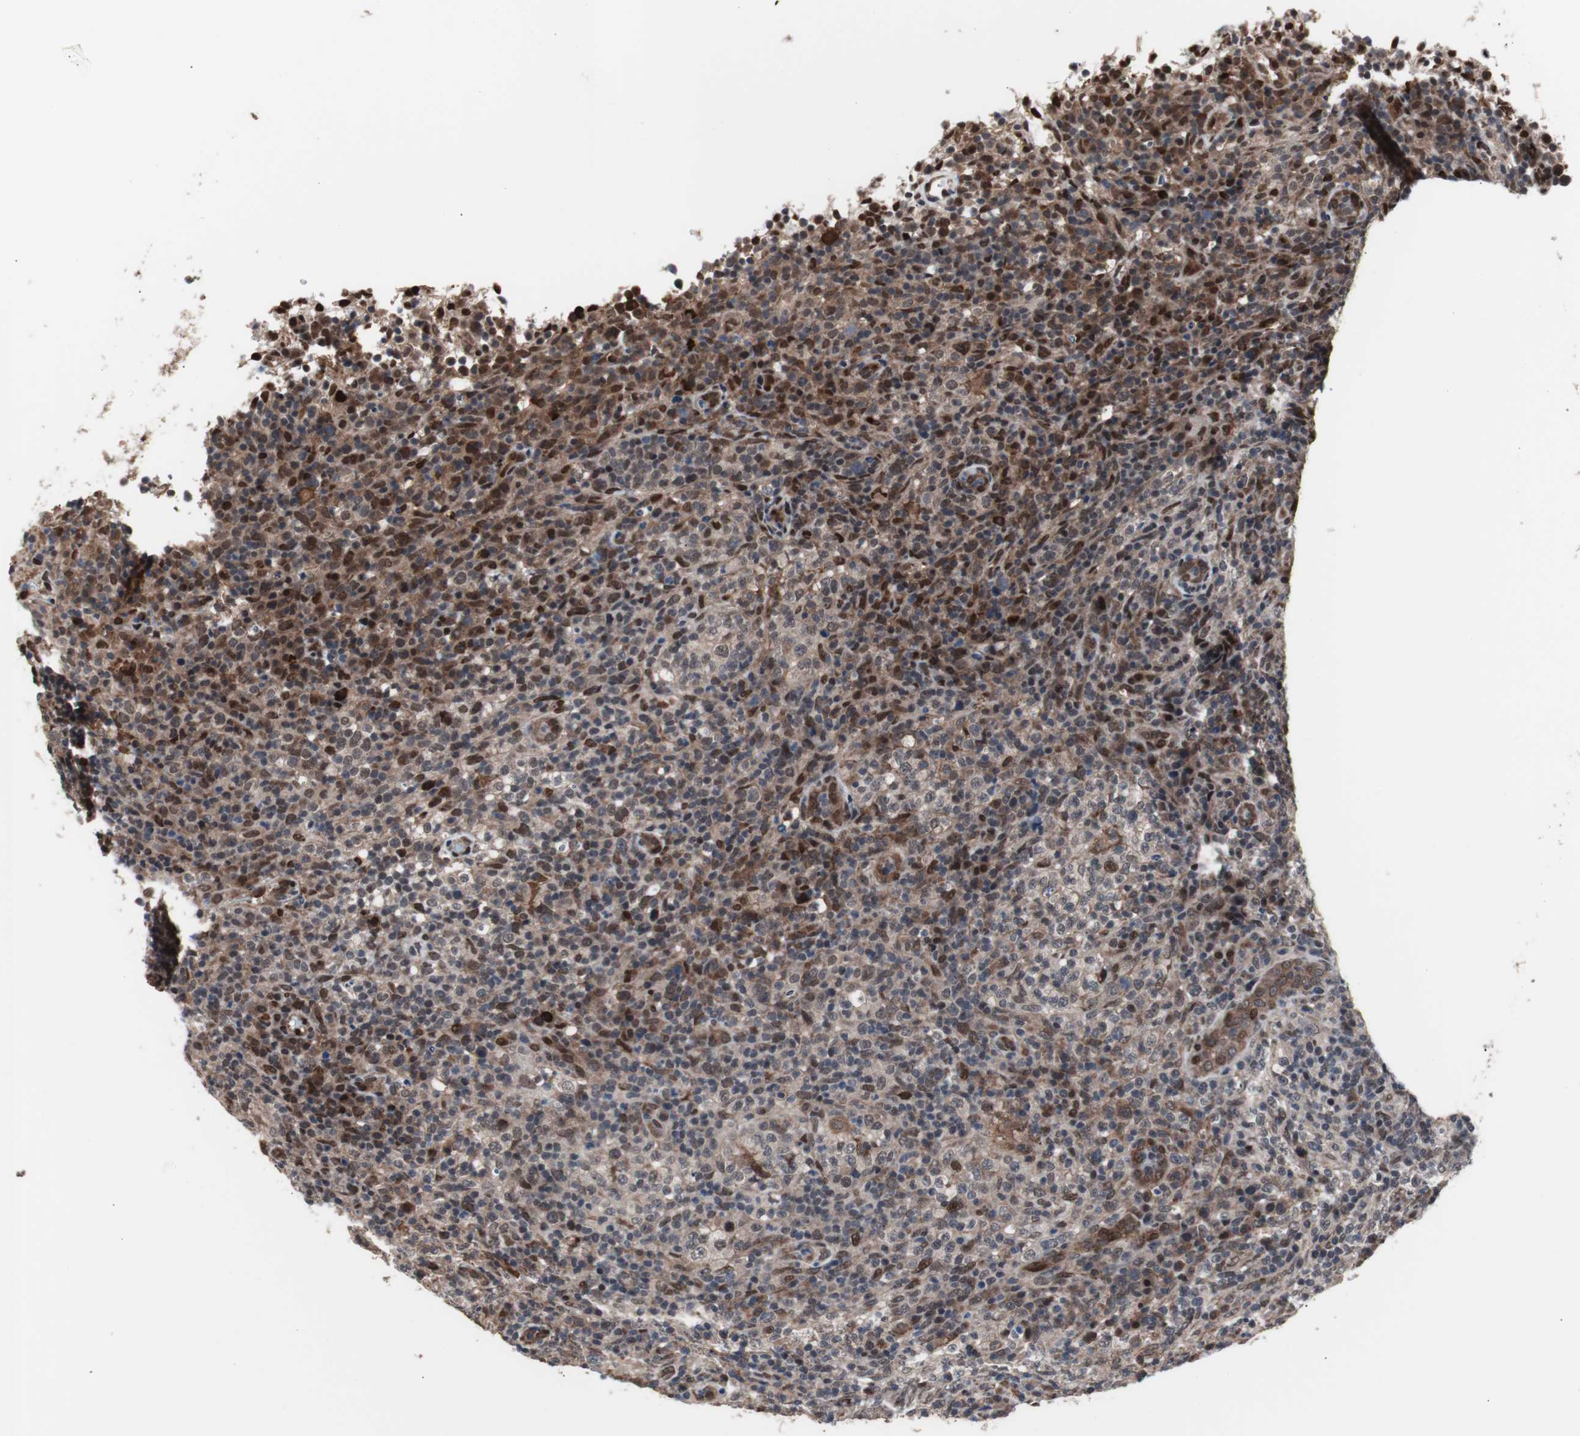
{"staining": {"intensity": "moderate", "quantity": ">75%", "location": "cytoplasmic/membranous,nuclear"}, "tissue": "lymphoma", "cell_type": "Tumor cells", "image_type": "cancer", "snomed": [{"axis": "morphology", "description": "Malignant lymphoma, non-Hodgkin's type, High grade"}, {"axis": "topography", "description": "Lymph node"}], "caption": "High-power microscopy captured an immunohistochemistry micrograph of lymphoma, revealing moderate cytoplasmic/membranous and nuclear positivity in approximately >75% of tumor cells.", "gene": "POGZ", "patient": {"sex": "female", "age": 76}}